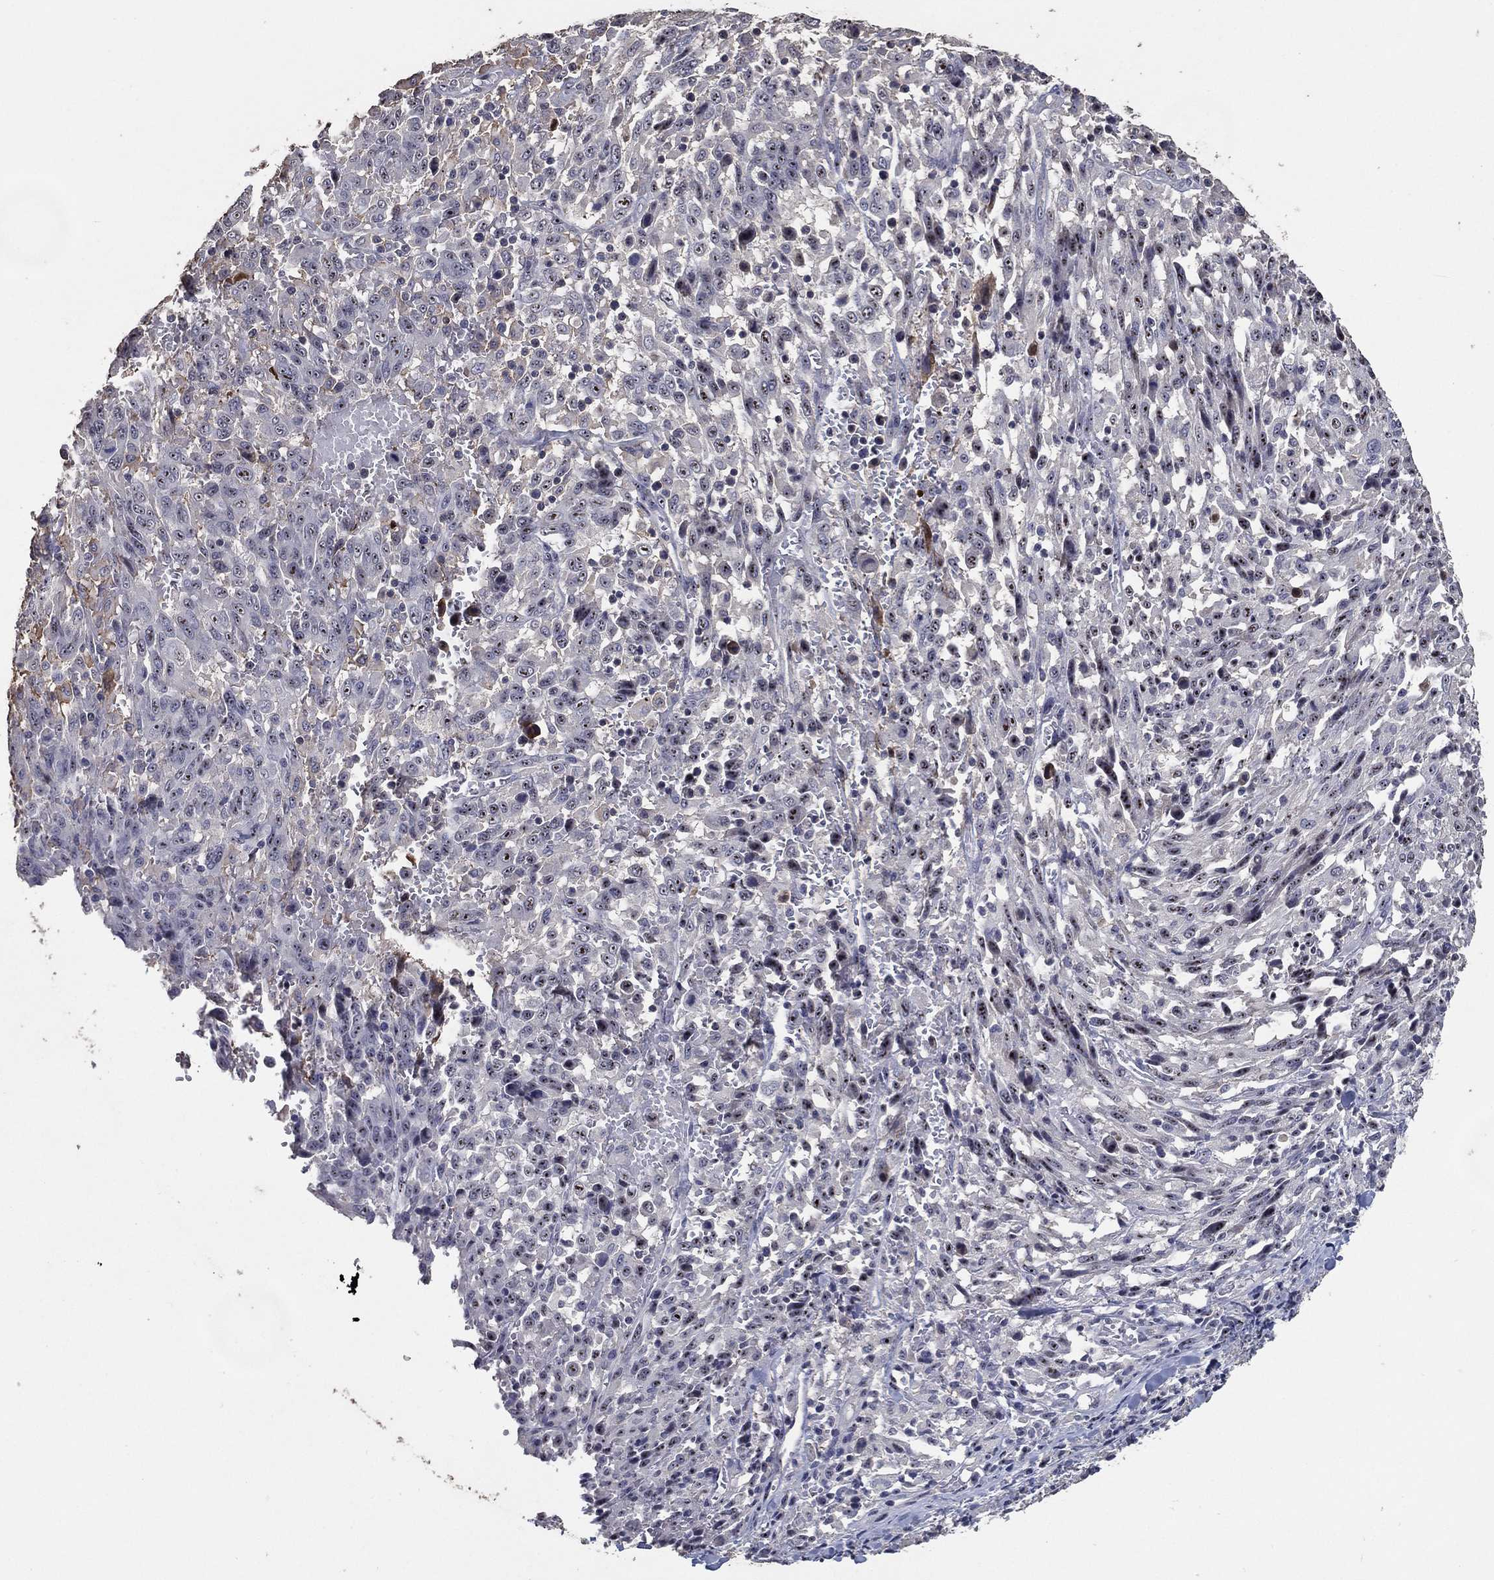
{"staining": {"intensity": "negative", "quantity": "none", "location": "none"}, "tissue": "melanoma", "cell_type": "Tumor cells", "image_type": "cancer", "snomed": [{"axis": "morphology", "description": "Malignant melanoma, NOS"}, {"axis": "topography", "description": "Skin"}], "caption": "This is an immunohistochemistry image of malignant melanoma. There is no staining in tumor cells.", "gene": "EFNA1", "patient": {"sex": "female", "age": 91}}